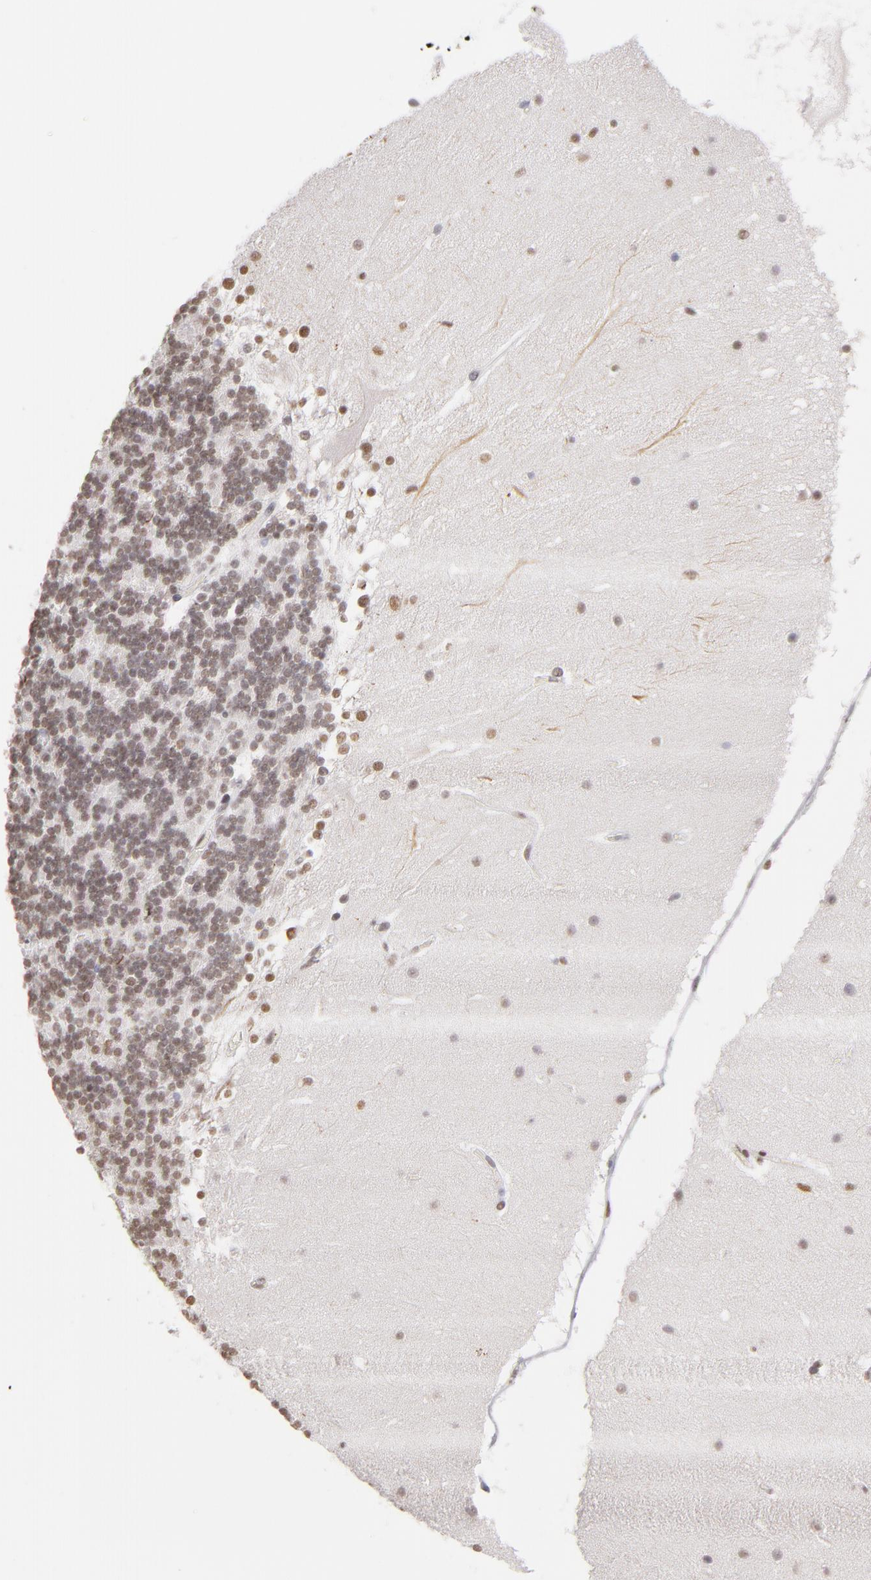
{"staining": {"intensity": "moderate", "quantity": ">75%", "location": "nuclear"}, "tissue": "cerebellum", "cell_type": "Cells in granular layer", "image_type": "normal", "snomed": [{"axis": "morphology", "description": "Normal tissue, NOS"}, {"axis": "topography", "description": "Cerebellum"}], "caption": "This is a micrograph of immunohistochemistry staining of normal cerebellum, which shows moderate positivity in the nuclear of cells in granular layer.", "gene": "TFAP4", "patient": {"sex": "female", "age": 19}}